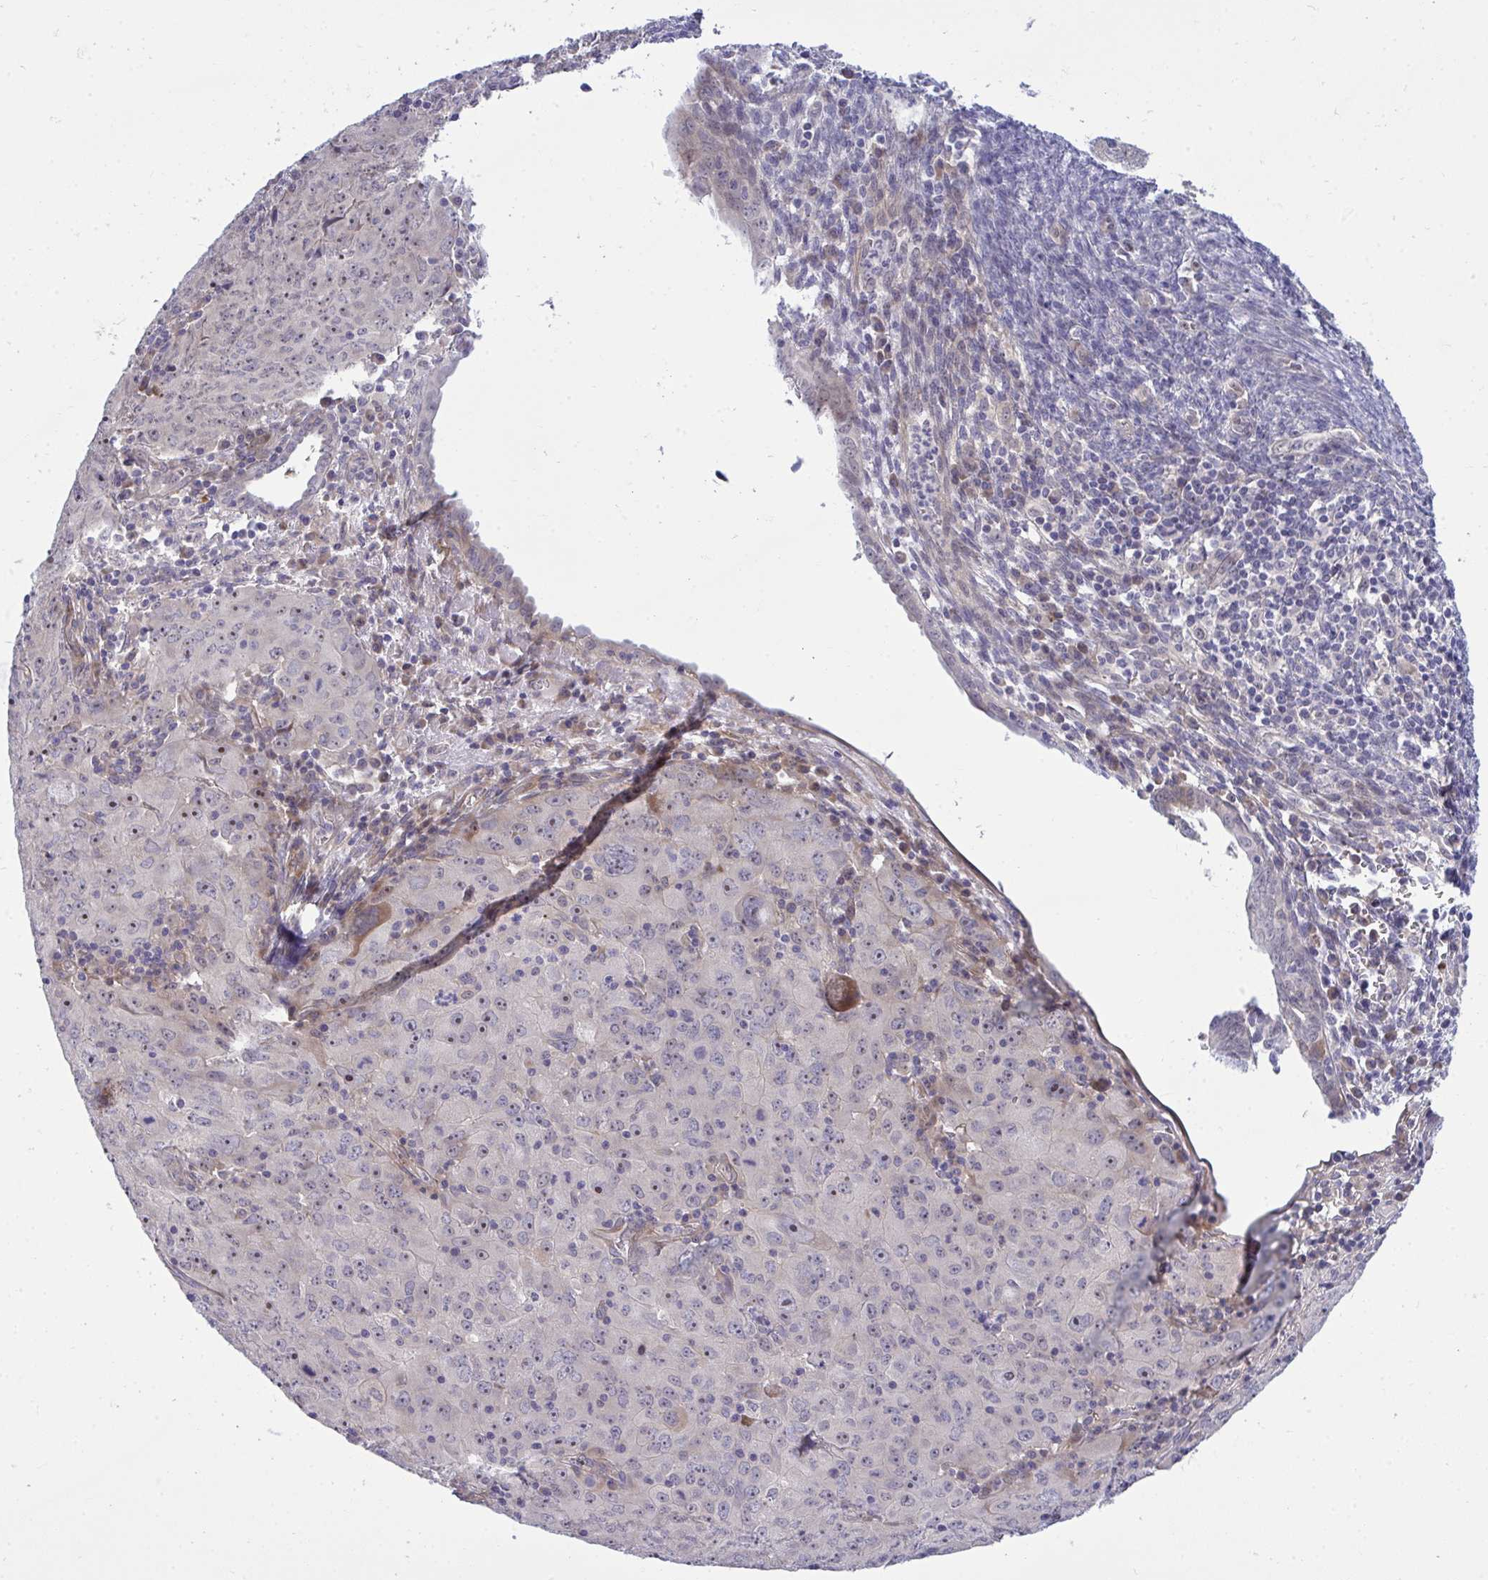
{"staining": {"intensity": "moderate", "quantity": "<25%", "location": "cytoplasmic/membranous"}, "tissue": "cervical cancer", "cell_type": "Tumor cells", "image_type": "cancer", "snomed": [{"axis": "morphology", "description": "Adenocarcinoma, NOS"}, {"axis": "topography", "description": "Cervix"}], "caption": "The photomicrograph displays immunohistochemical staining of adenocarcinoma (cervical). There is moderate cytoplasmic/membranous staining is seen in about <25% of tumor cells.", "gene": "HMBOX1", "patient": {"sex": "female", "age": 56}}